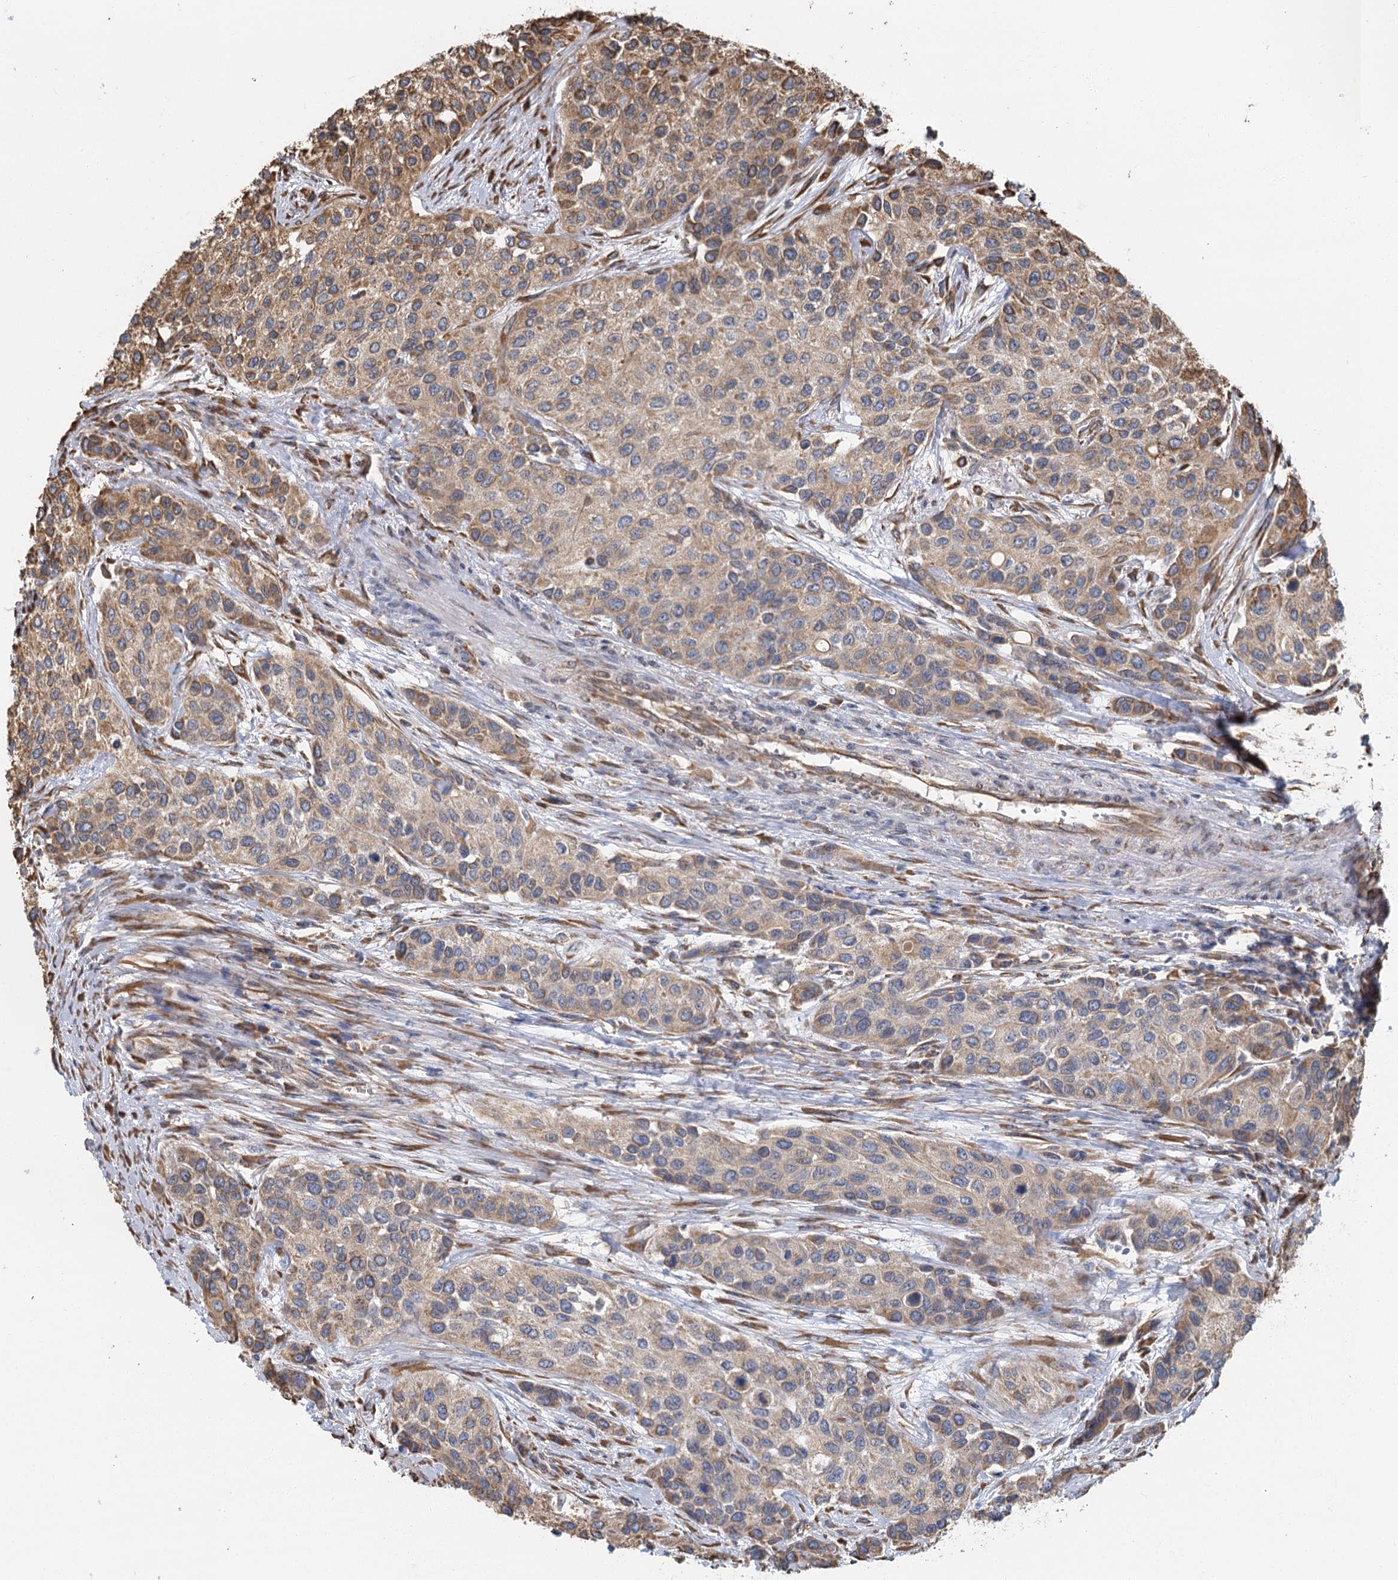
{"staining": {"intensity": "moderate", "quantity": "25%-75%", "location": "cytoplasmic/membranous"}, "tissue": "urothelial cancer", "cell_type": "Tumor cells", "image_type": "cancer", "snomed": [{"axis": "morphology", "description": "Normal tissue, NOS"}, {"axis": "morphology", "description": "Urothelial carcinoma, High grade"}, {"axis": "topography", "description": "Vascular tissue"}, {"axis": "topography", "description": "Urinary bladder"}], "caption": "This micrograph exhibits urothelial cancer stained with immunohistochemistry (IHC) to label a protein in brown. The cytoplasmic/membranous of tumor cells show moderate positivity for the protein. Nuclei are counter-stained blue.", "gene": "IL11RA", "patient": {"sex": "female", "age": 56}}